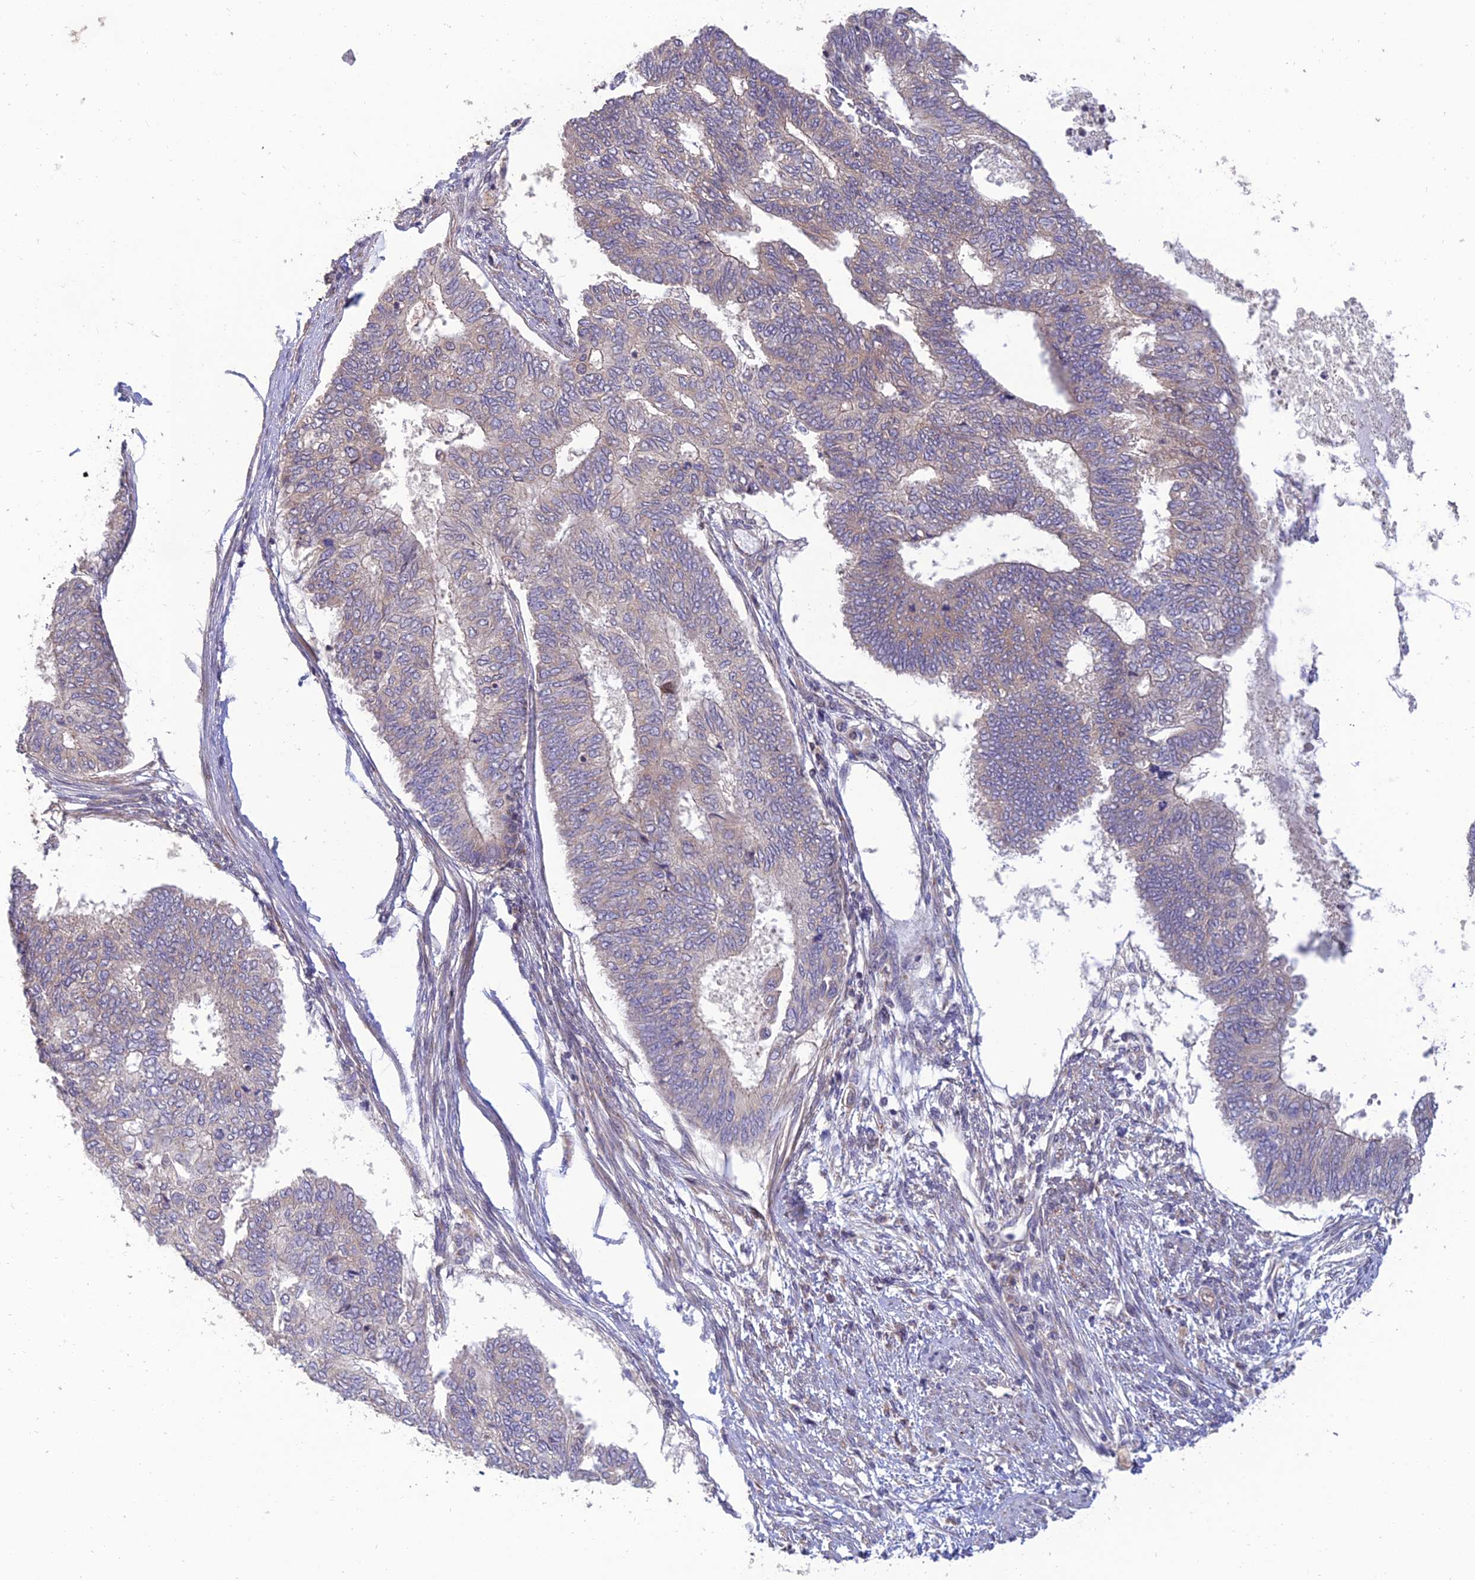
{"staining": {"intensity": "negative", "quantity": "none", "location": "none"}, "tissue": "endometrial cancer", "cell_type": "Tumor cells", "image_type": "cancer", "snomed": [{"axis": "morphology", "description": "Adenocarcinoma, NOS"}, {"axis": "topography", "description": "Endometrium"}], "caption": "Tumor cells are negative for brown protein staining in endometrial cancer. (Immunohistochemistry, brightfield microscopy, high magnification).", "gene": "C3orf20", "patient": {"sex": "female", "age": 68}}